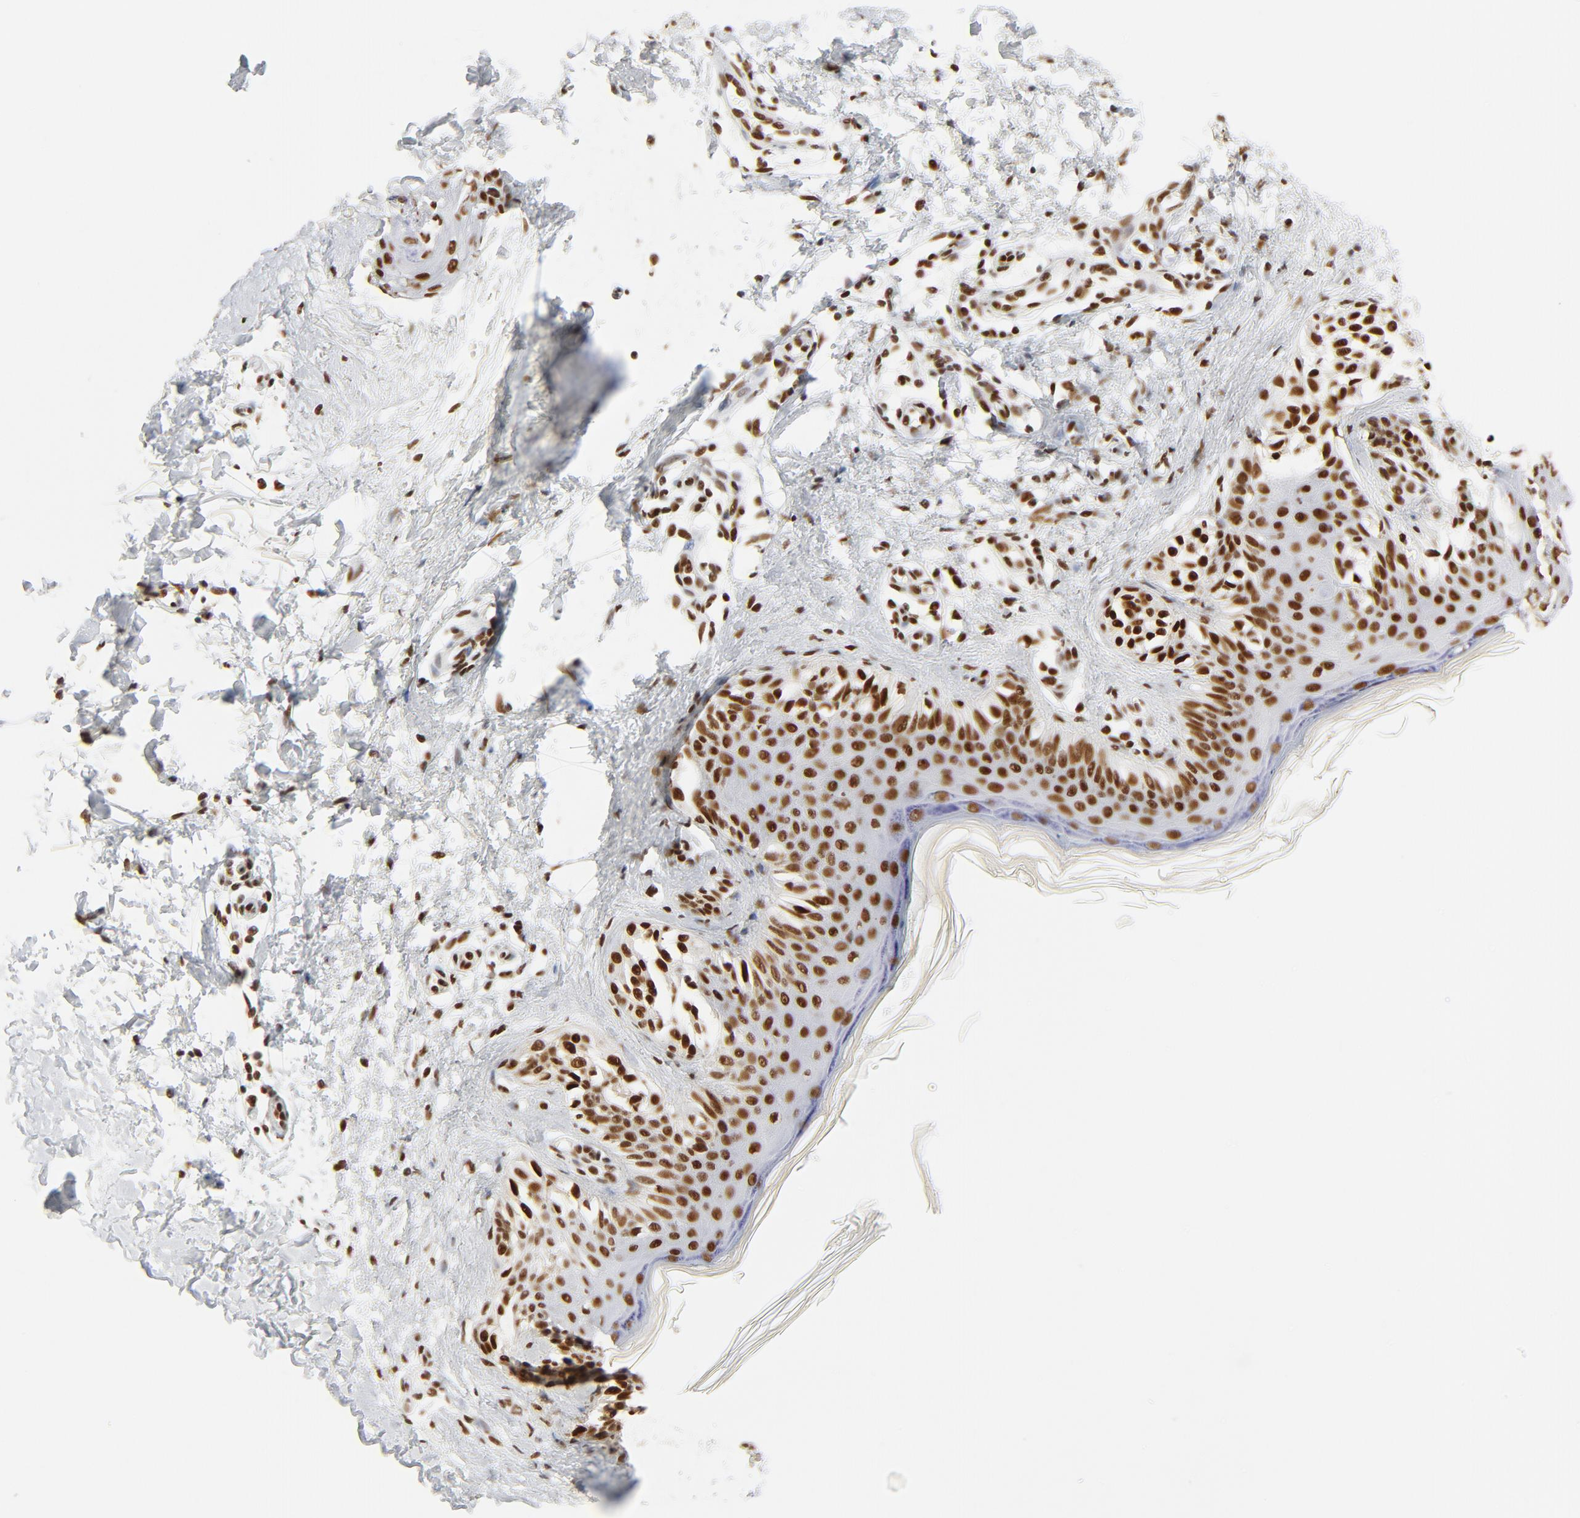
{"staining": {"intensity": "strong", "quantity": ">75%", "location": "nuclear"}, "tissue": "melanoma", "cell_type": "Tumor cells", "image_type": "cancer", "snomed": [{"axis": "morphology", "description": "Normal tissue, NOS"}, {"axis": "morphology", "description": "Malignant melanoma, NOS"}, {"axis": "topography", "description": "Skin"}], "caption": "This is a micrograph of IHC staining of melanoma, which shows strong expression in the nuclear of tumor cells.", "gene": "GTF2H1", "patient": {"sex": "male", "age": 83}}